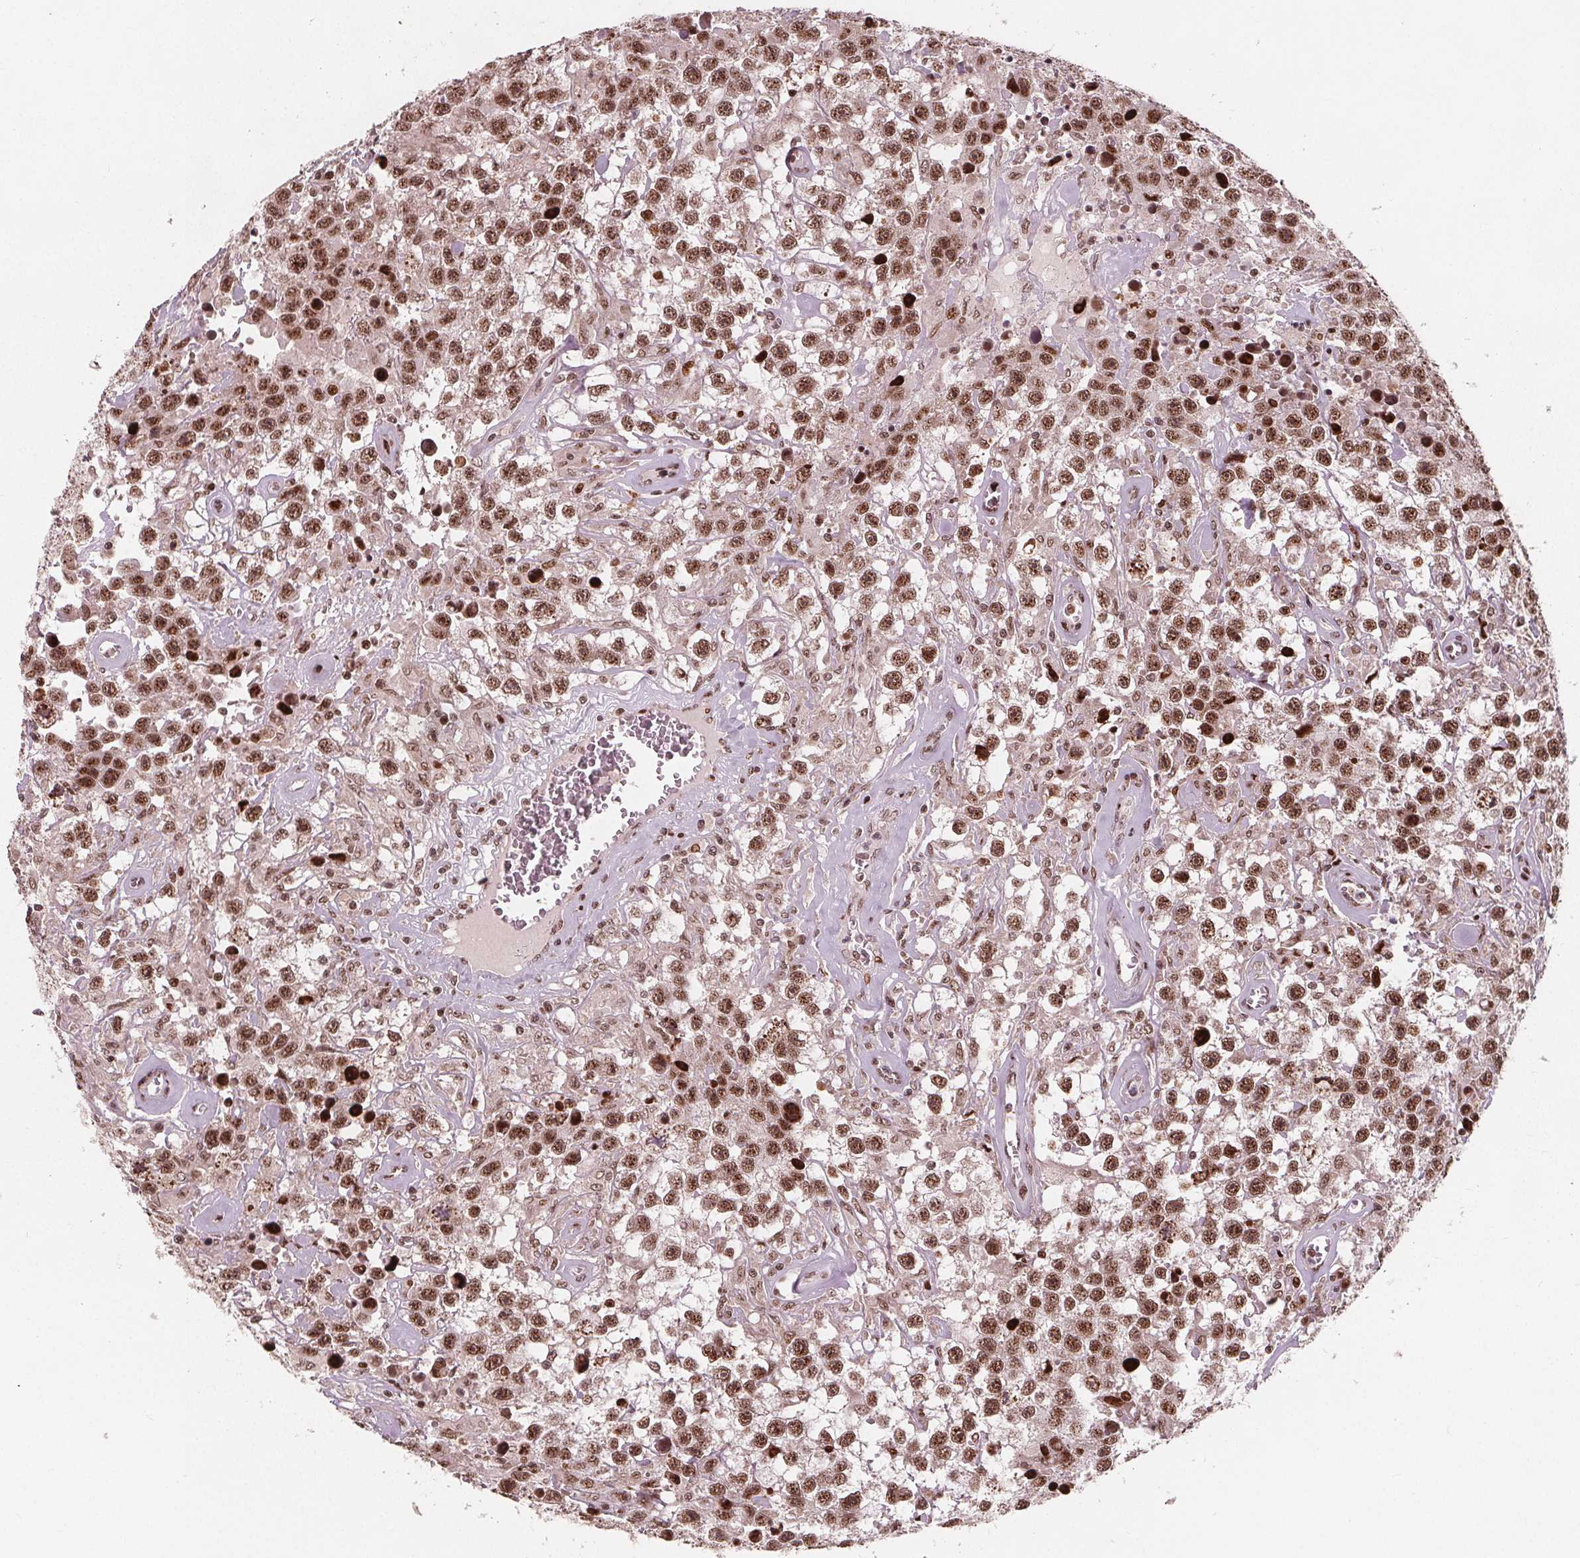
{"staining": {"intensity": "moderate", "quantity": ">75%", "location": "nuclear"}, "tissue": "testis cancer", "cell_type": "Tumor cells", "image_type": "cancer", "snomed": [{"axis": "morphology", "description": "Seminoma, NOS"}, {"axis": "topography", "description": "Testis"}], "caption": "Tumor cells display medium levels of moderate nuclear staining in approximately >75% of cells in human testis cancer (seminoma). Immunohistochemistry stains the protein of interest in brown and the nuclei are stained blue.", "gene": "SNRNP35", "patient": {"sex": "male", "age": 43}}